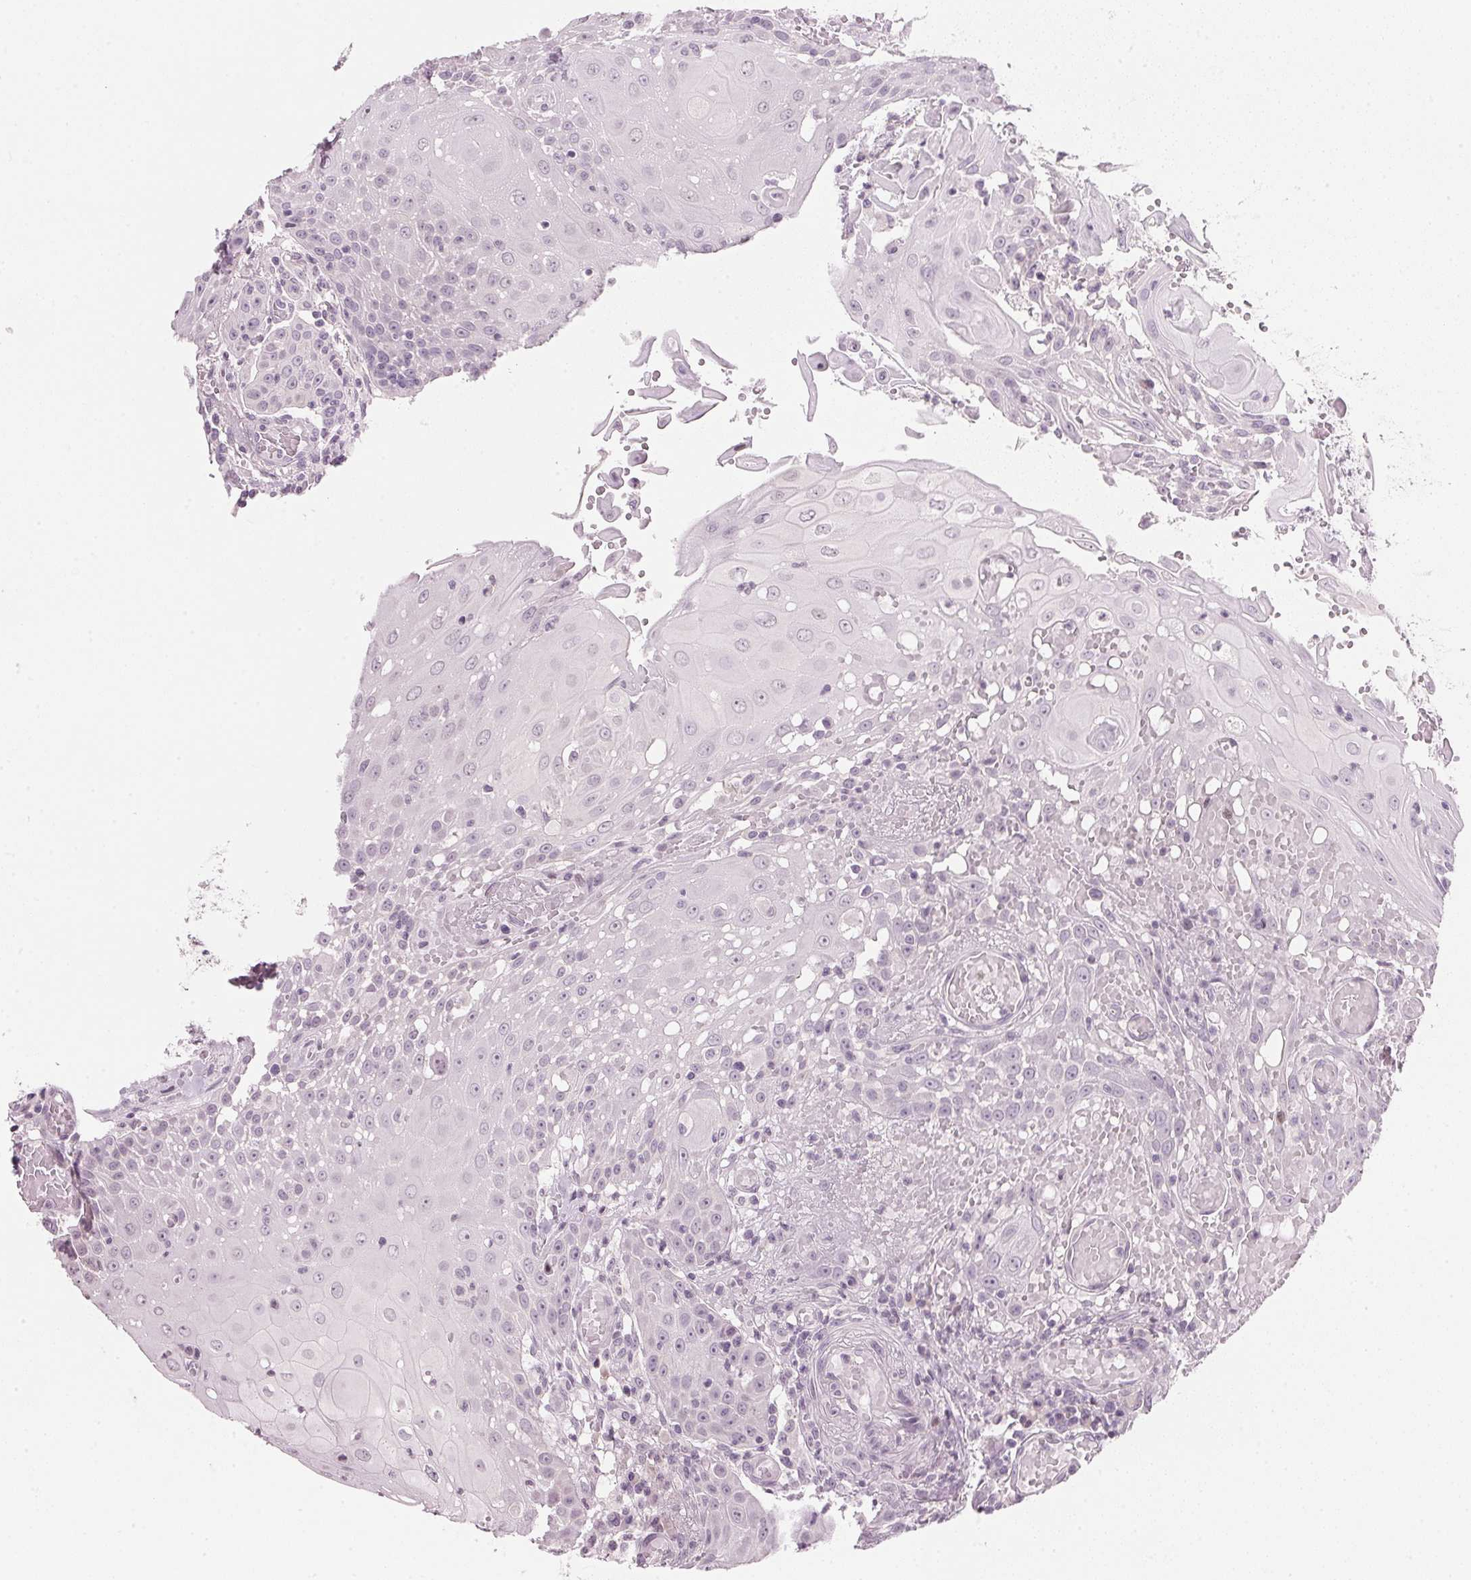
{"staining": {"intensity": "negative", "quantity": "none", "location": "none"}, "tissue": "head and neck cancer", "cell_type": "Tumor cells", "image_type": "cancer", "snomed": [{"axis": "morphology", "description": "Normal tissue, NOS"}, {"axis": "morphology", "description": "Squamous cell carcinoma, NOS"}, {"axis": "topography", "description": "Oral tissue"}, {"axis": "topography", "description": "Head-Neck"}], "caption": "High power microscopy micrograph of an immunohistochemistry image of head and neck squamous cell carcinoma, revealing no significant staining in tumor cells.", "gene": "SFRP4", "patient": {"sex": "female", "age": 55}}